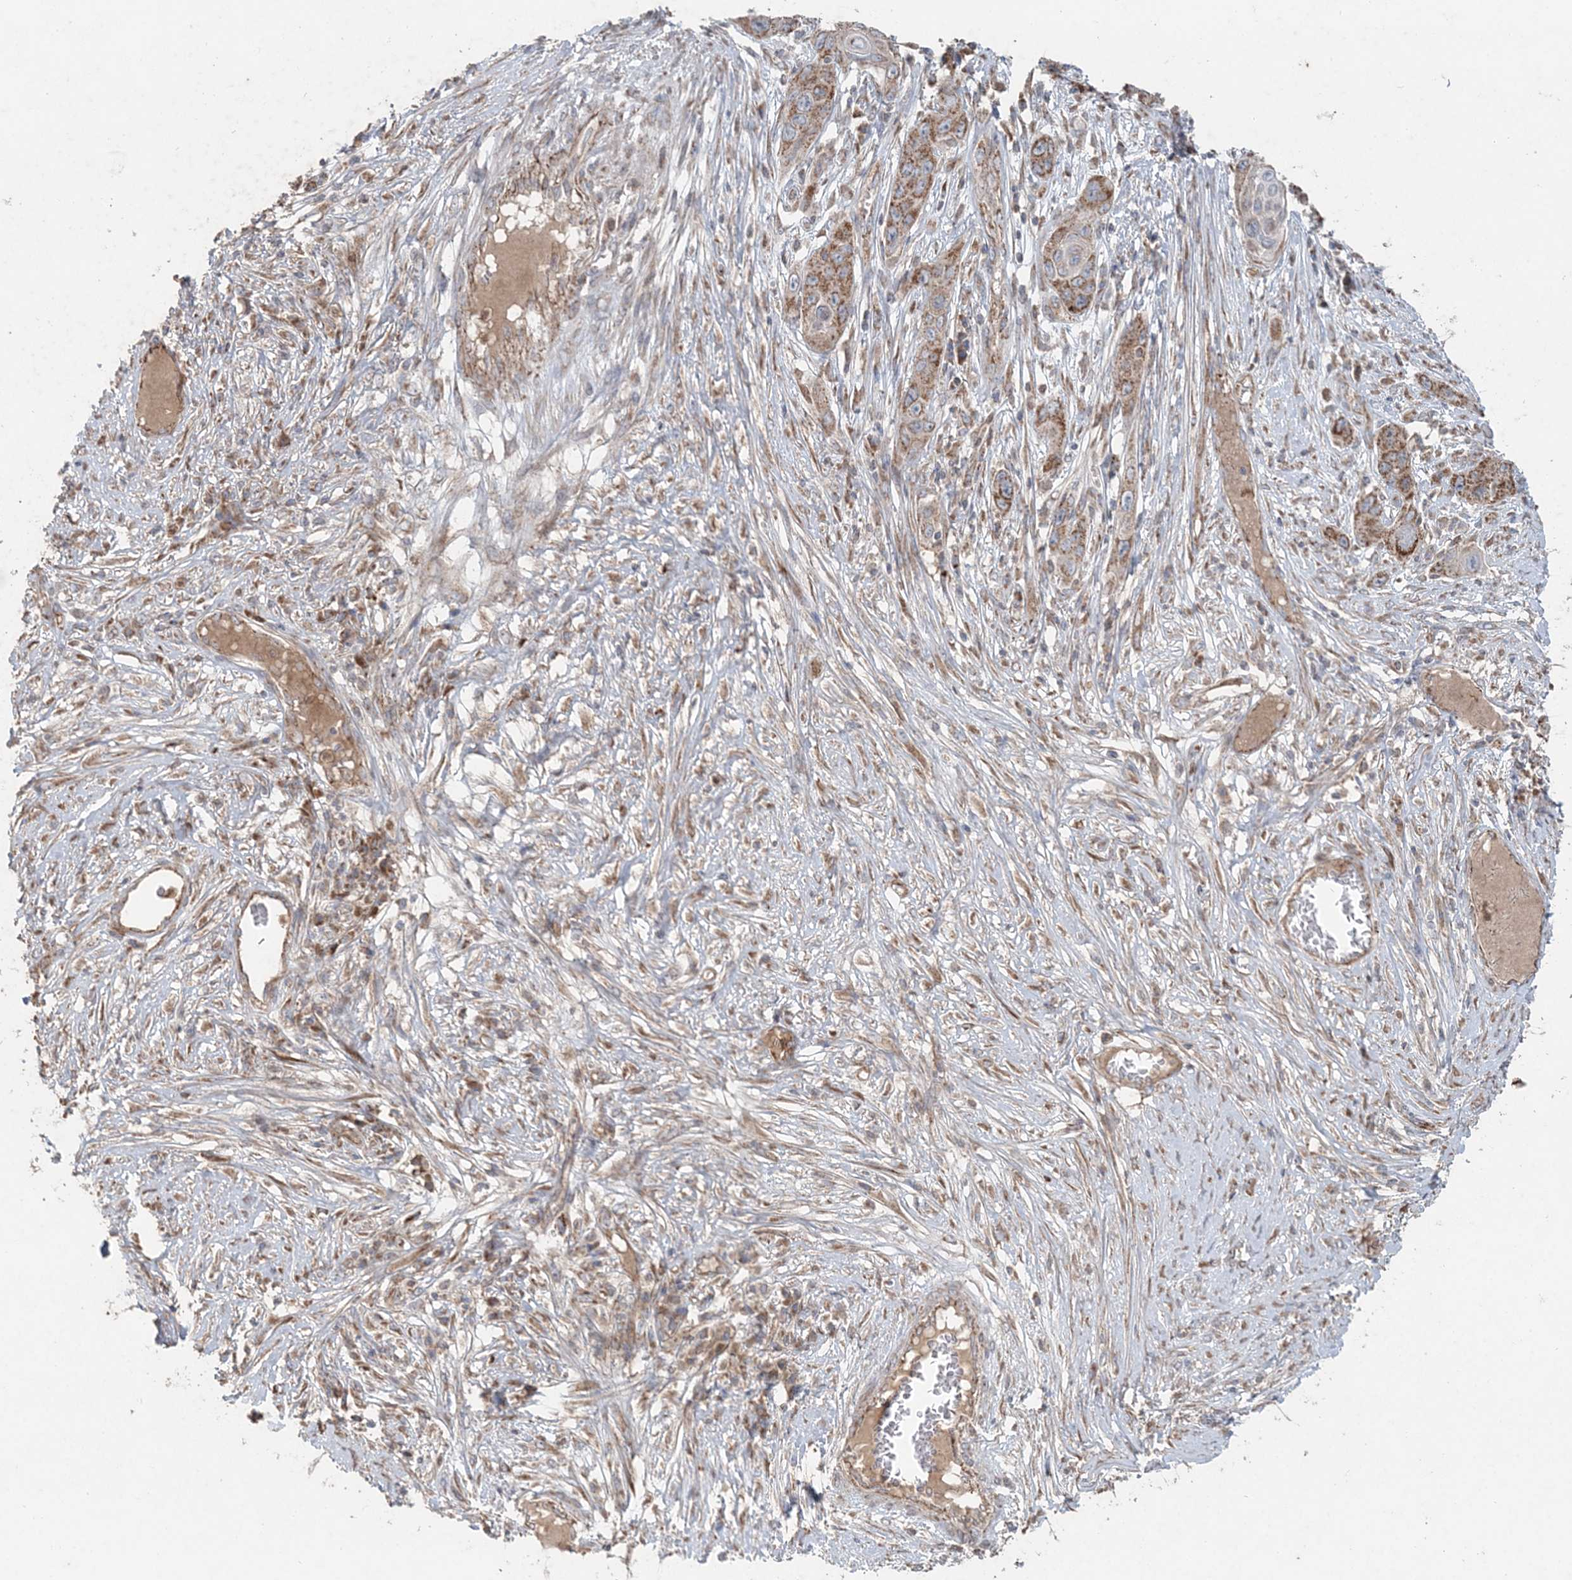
{"staining": {"intensity": "moderate", "quantity": ">75%", "location": "cytoplasmic/membranous"}, "tissue": "skin cancer", "cell_type": "Tumor cells", "image_type": "cancer", "snomed": [{"axis": "morphology", "description": "Squamous cell carcinoma, NOS"}, {"axis": "topography", "description": "Skin"}], "caption": "Immunohistochemistry (DAB) staining of skin cancer shows moderate cytoplasmic/membranous protein expression in about >75% of tumor cells. Nuclei are stained in blue.", "gene": "LRPPRC", "patient": {"sex": "male", "age": 55}}